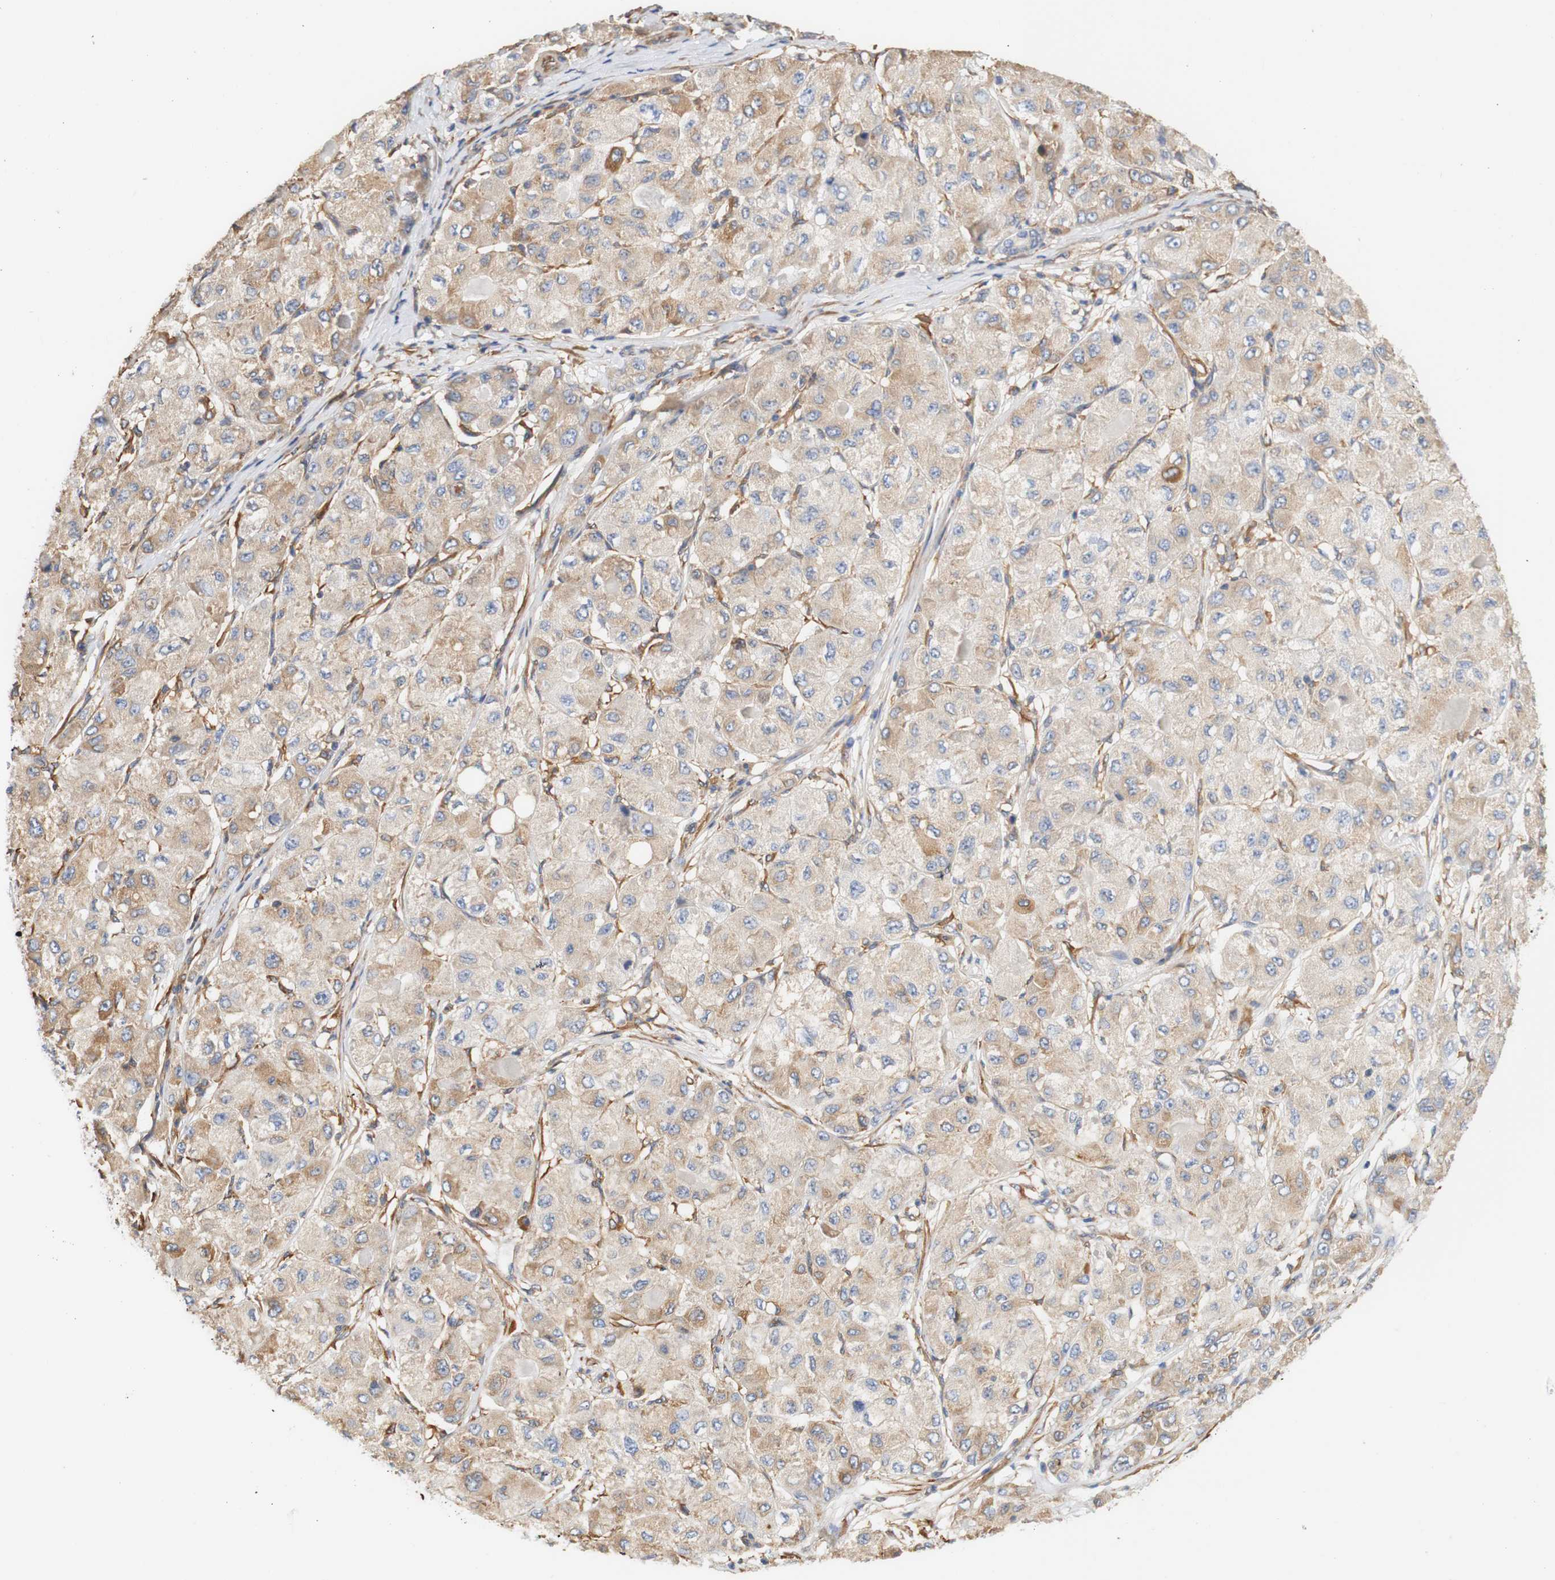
{"staining": {"intensity": "weak", "quantity": ">75%", "location": "cytoplasmic/membranous"}, "tissue": "liver cancer", "cell_type": "Tumor cells", "image_type": "cancer", "snomed": [{"axis": "morphology", "description": "Carcinoma, Hepatocellular, NOS"}, {"axis": "topography", "description": "Liver"}], "caption": "Liver hepatocellular carcinoma stained for a protein (brown) demonstrates weak cytoplasmic/membranous positive positivity in about >75% of tumor cells.", "gene": "EIF2AK4", "patient": {"sex": "male", "age": 80}}